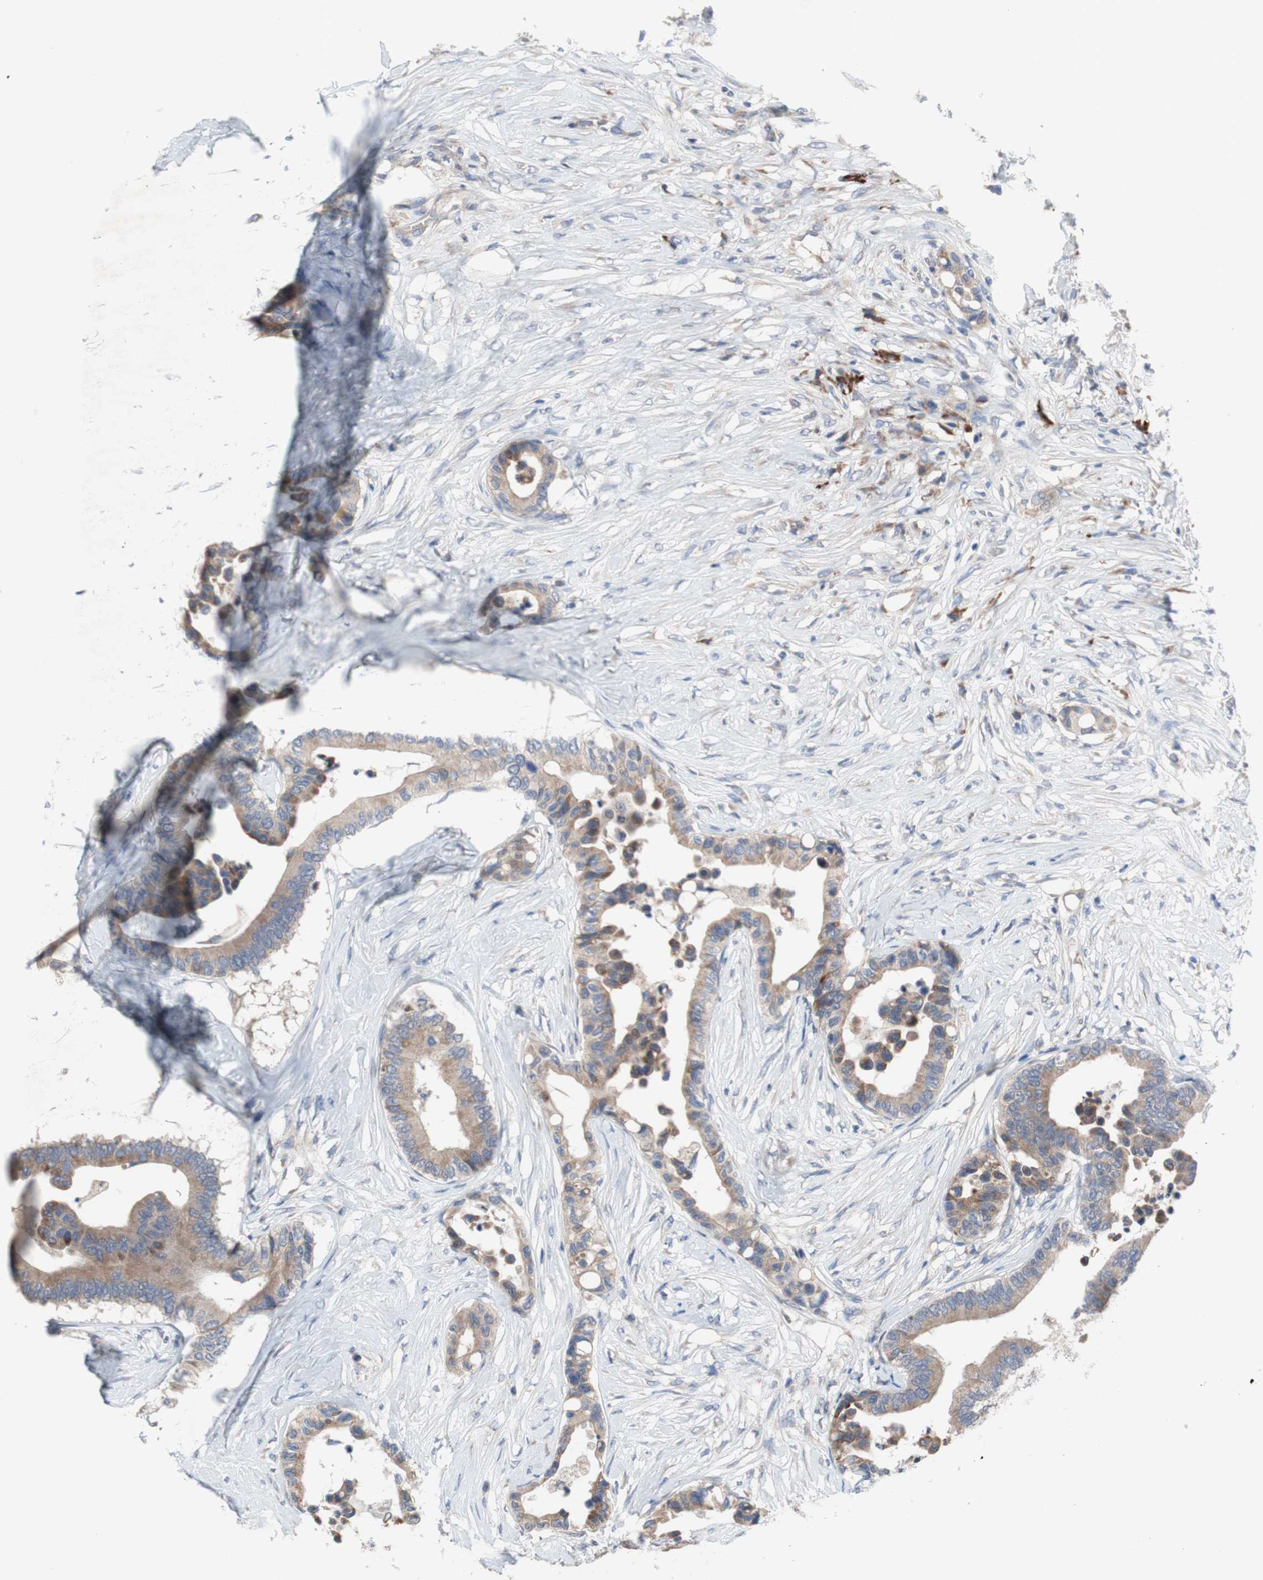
{"staining": {"intensity": "moderate", "quantity": ">75%", "location": "cytoplasmic/membranous"}, "tissue": "colorectal cancer", "cell_type": "Tumor cells", "image_type": "cancer", "snomed": [{"axis": "morphology", "description": "Normal tissue, NOS"}, {"axis": "morphology", "description": "Adenocarcinoma, NOS"}, {"axis": "topography", "description": "Colon"}], "caption": "Tumor cells demonstrate moderate cytoplasmic/membranous expression in approximately >75% of cells in colorectal cancer.", "gene": "TTC14", "patient": {"sex": "male", "age": 82}}